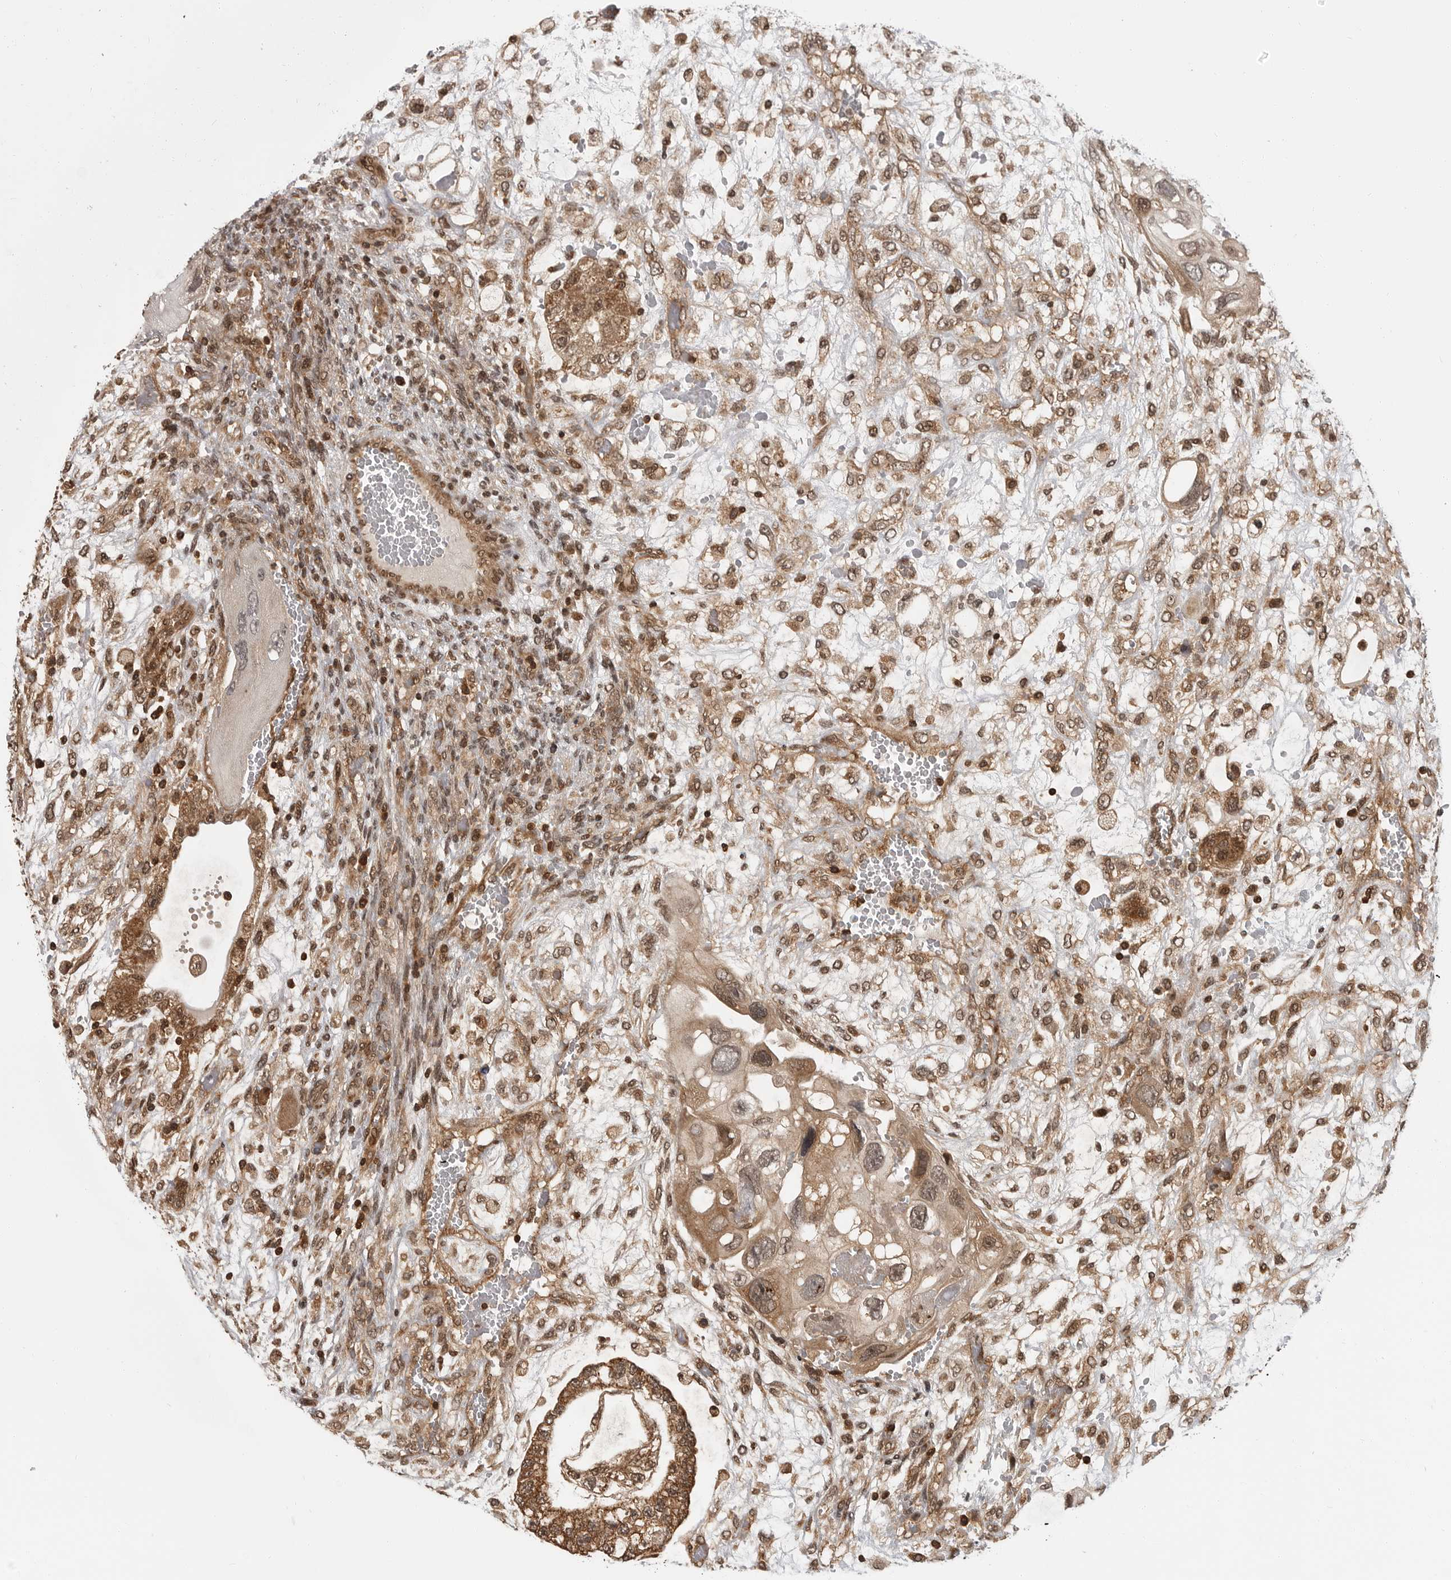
{"staining": {"intensity": "moderate", "quantity": ">75%", "location": "cytoplasmic/membranous,nuclear"}, "tissue": "testis cancer", "cell_type": "Tumor cells", "image_type": "cancer", "snomed": [{"axis": "morphology", "description": "Carcinoma, Embryonal, NOS"}, {"axis": "topography", "description": "Testis"}], "caption": "DAB immunohistochemical staining of testis cancer (embryonal carcinoma) reveals moderate cytoplasmic/membranous and nuclear protein expression in about >75% of tumor cells.", "gene": "SZRD1", "patient": {"sex": "male", "age": 36}}